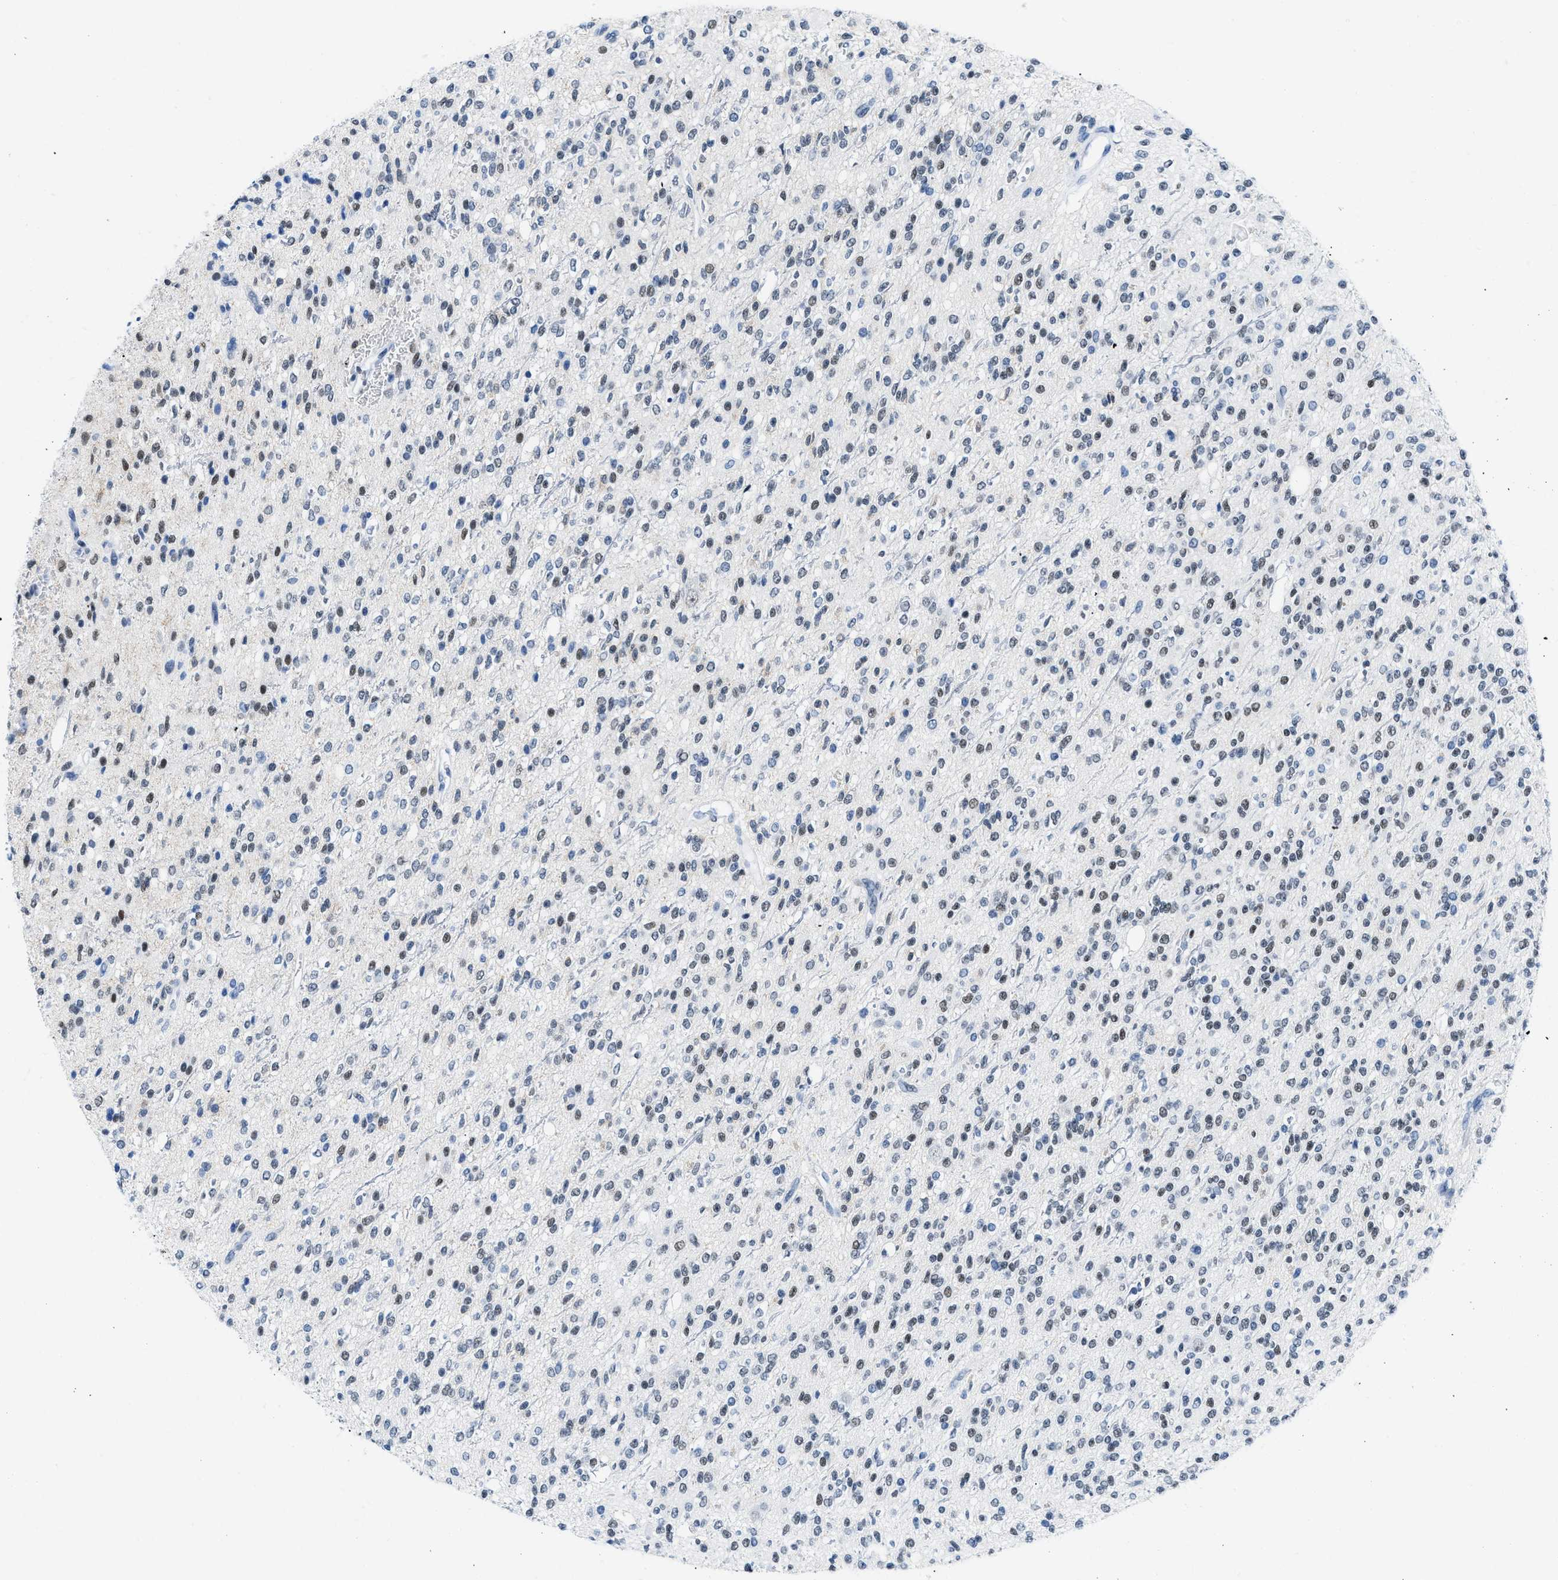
{"staining": {"intensity": "weak", "quantity": "25%-75%", "location": "nuclear"}, "tissue": "glioma", "cell_type": "Tumor cells", "image_type": "cancer", "snomed": [{"axis": "morphology", "description": "Glioma, malignant, High grade"}, {"axis": "topography", "description": "Brain"}], "caption": "A brown stain labels weak nuclear positivity of a protein in malignant glioma (high-grade) tumor cells.", "gene": "CTBP1", "patient": {"sex": "male", "age": 34}}